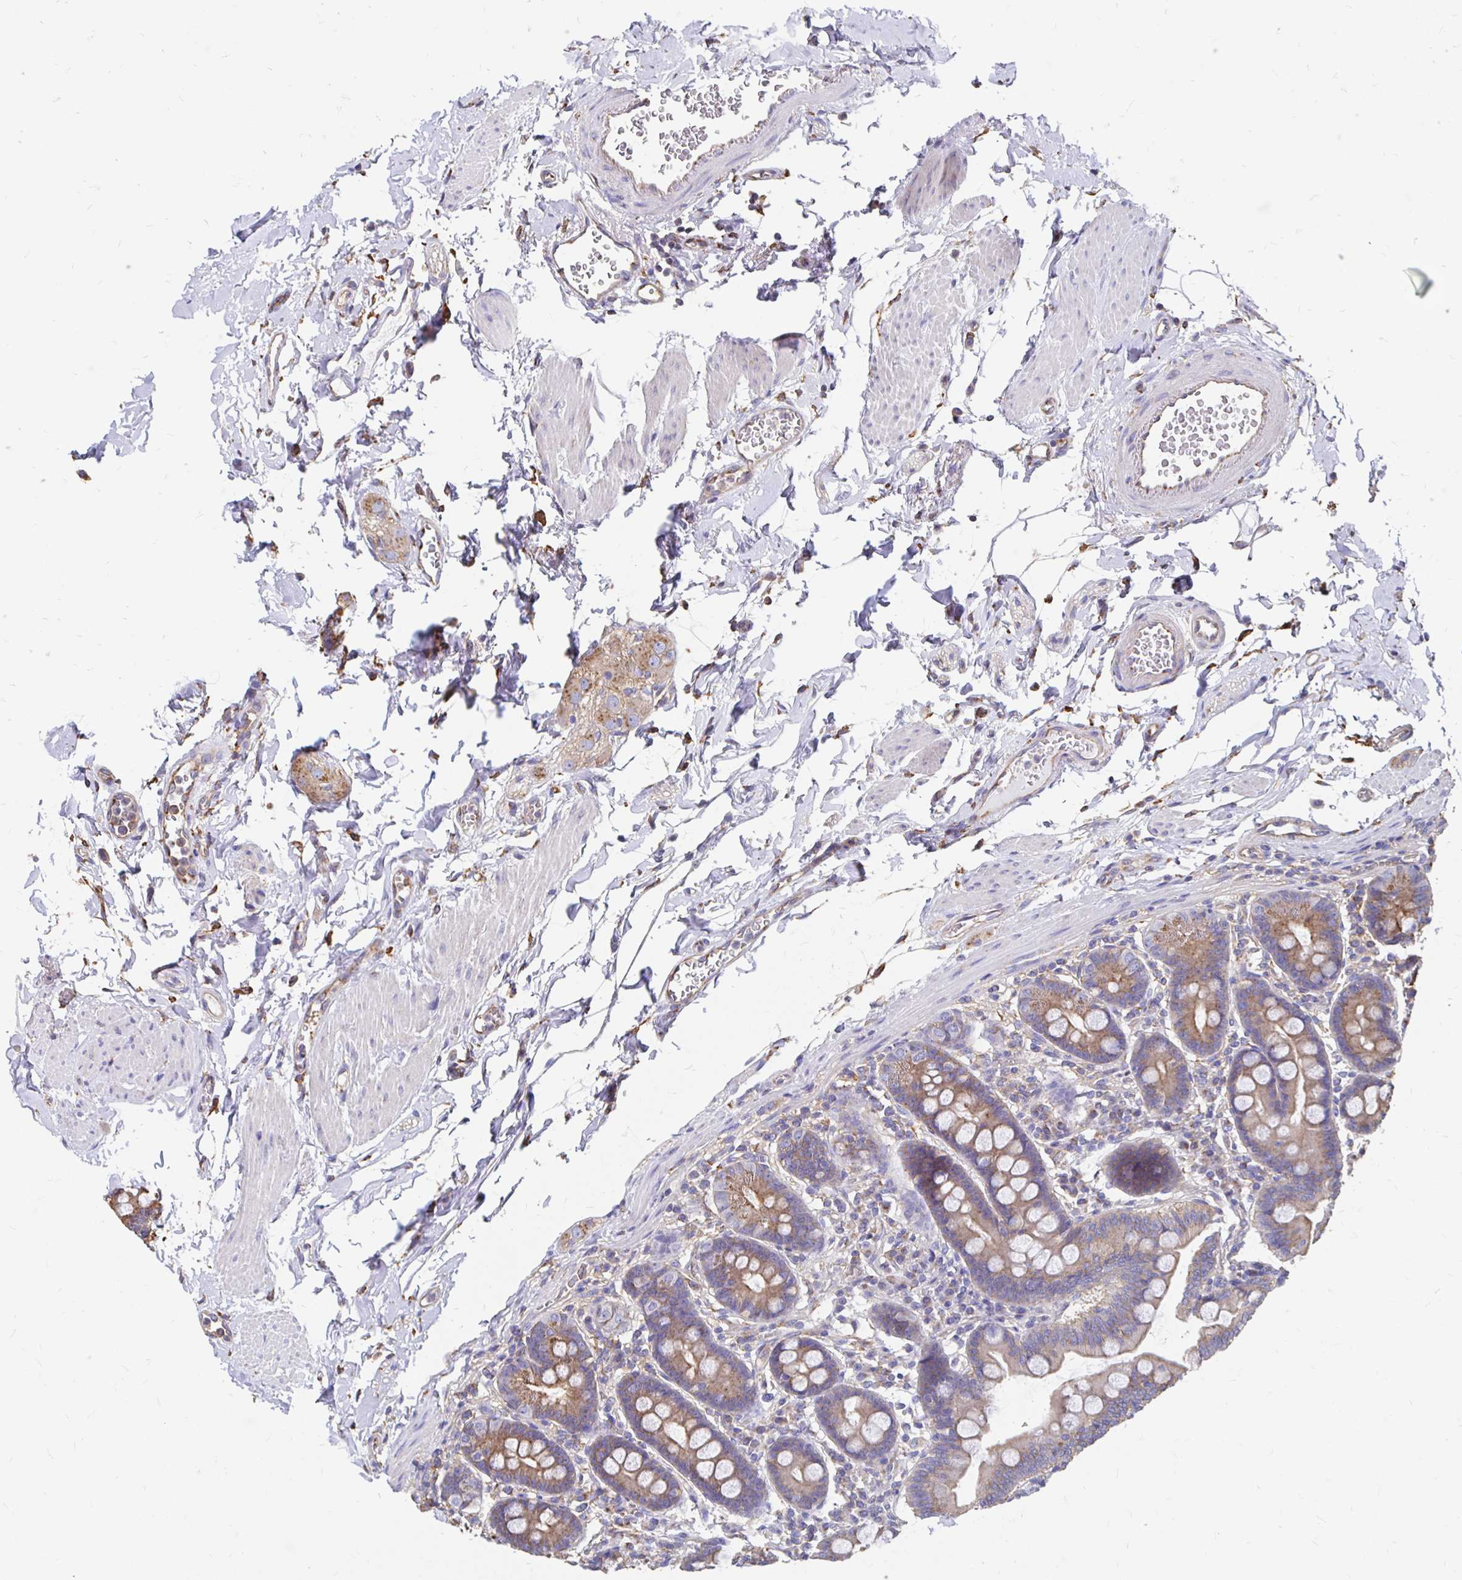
{"staining": {"intensity": "moderate", "quantity": ">75%", "location": "cytoplasmic/membranous"}, "tissue": "duodenum", "cell_type": "Glandular cells", "image_type": "normal", "snomed": [{"axis": "morphology", "description": "Normal tissue, NOS"}, {"axis": "topography", "description": "Pancreas"}, {"axis": "topography", "description": "Duodenum"}], "caption": "Moderate cytoplasmic/membranous staining for a protein is present in about >75% of glandular cells of unremarkable duodenum using IHC.", "gene": "CLTC", "patient": {"sex": "male", "age": 59}}